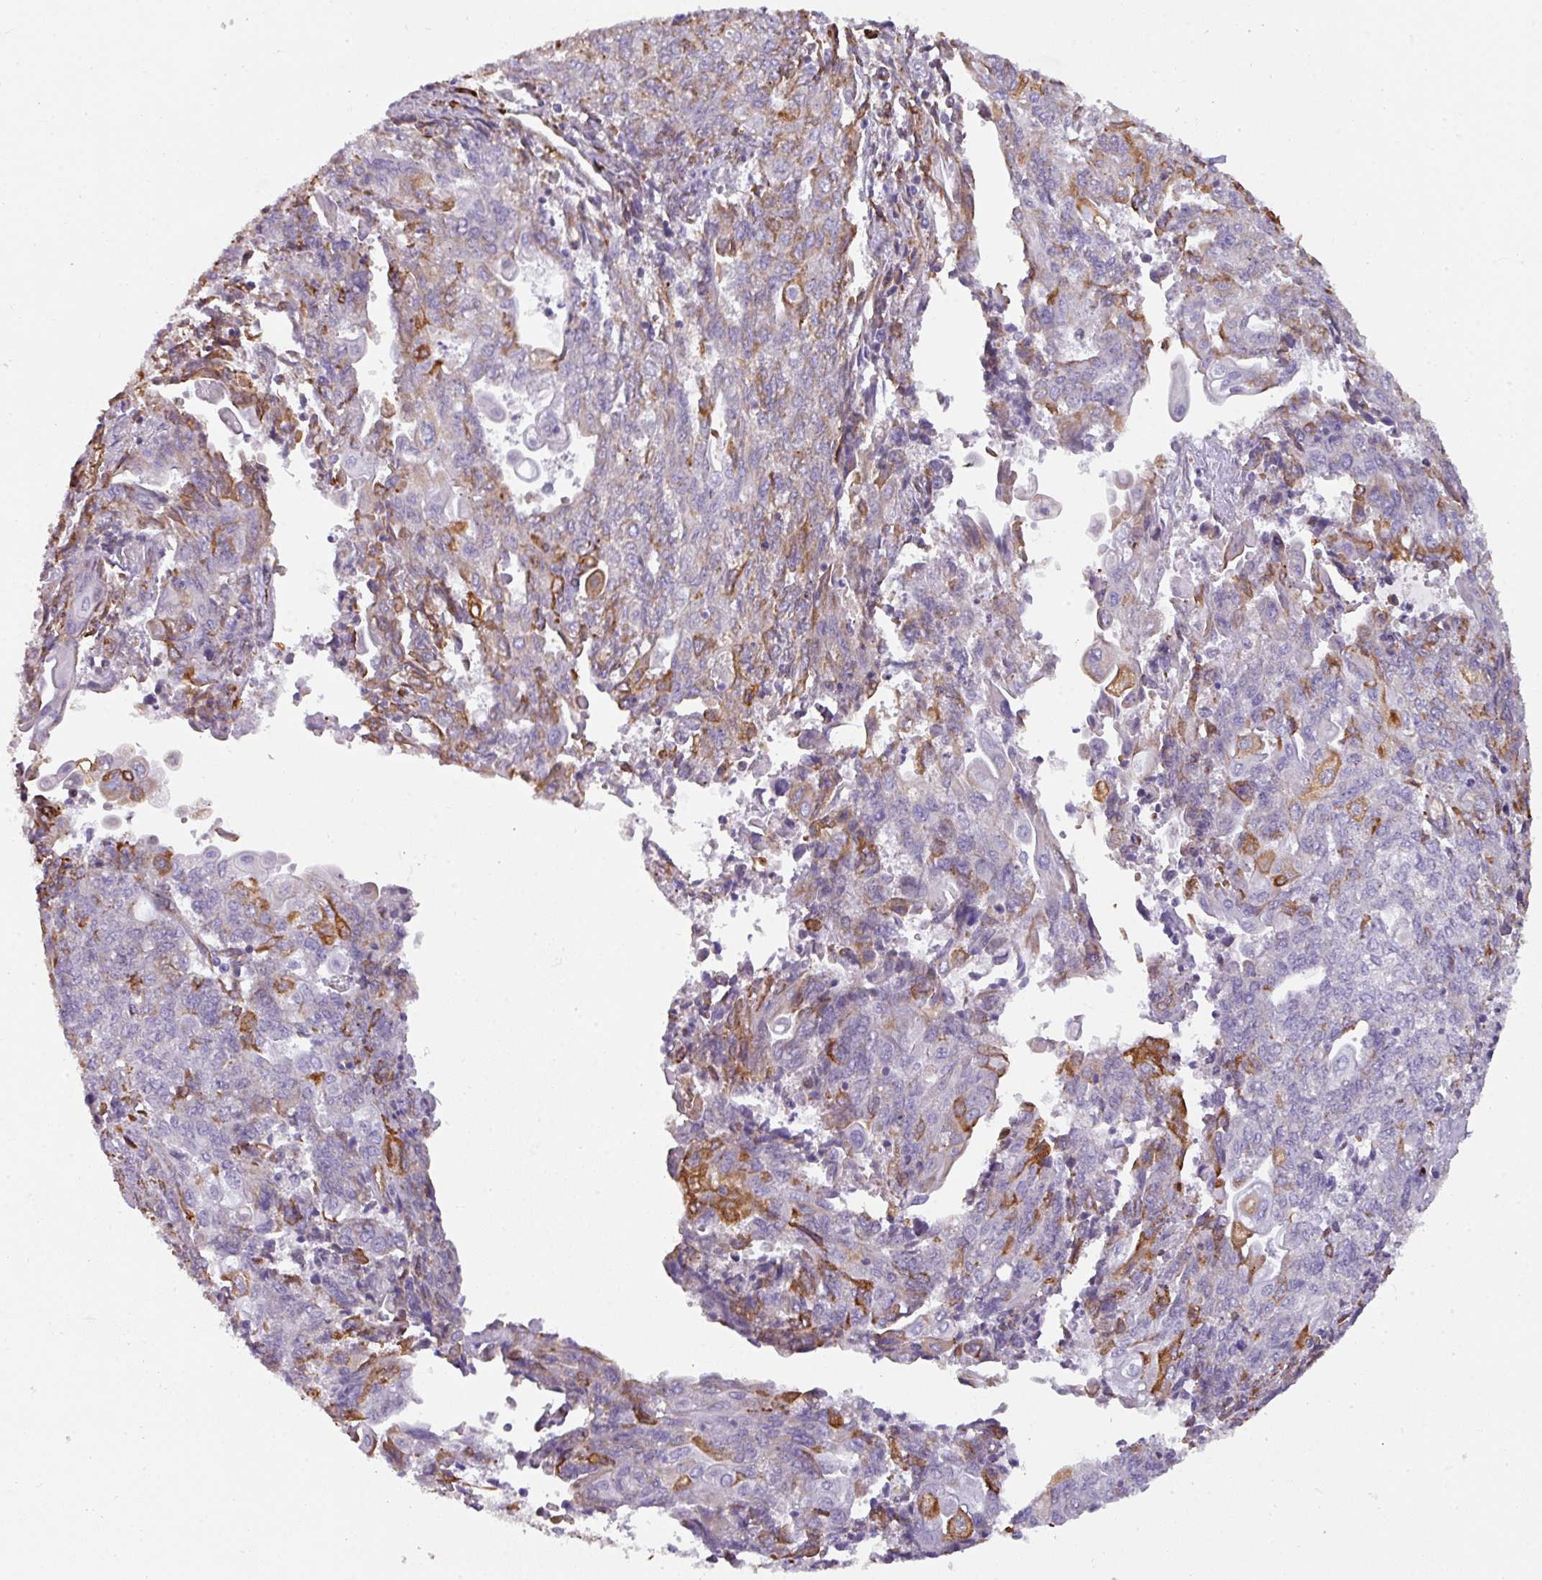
{"staining": {"intensity": "negative", "quantity": "none", "location": "none"}, "tissue": "endometrial cancer", "cell_type": "Tumor cells", "image_type": "cancer", "snomed": [{"axis": "morphology", "description": "Adenocarcinoma, NOS"}, {"axis": "topography", "description": "Endometrium"}], "caption": "Immunohistochemistry (IHC) micrograph of endometrial cancer (adenocarcinoma) stained for a protein (brown), which shows no expression in tumor cells.", "gene": "BUD23", "patient": {"sex": "female", "age": 54}}